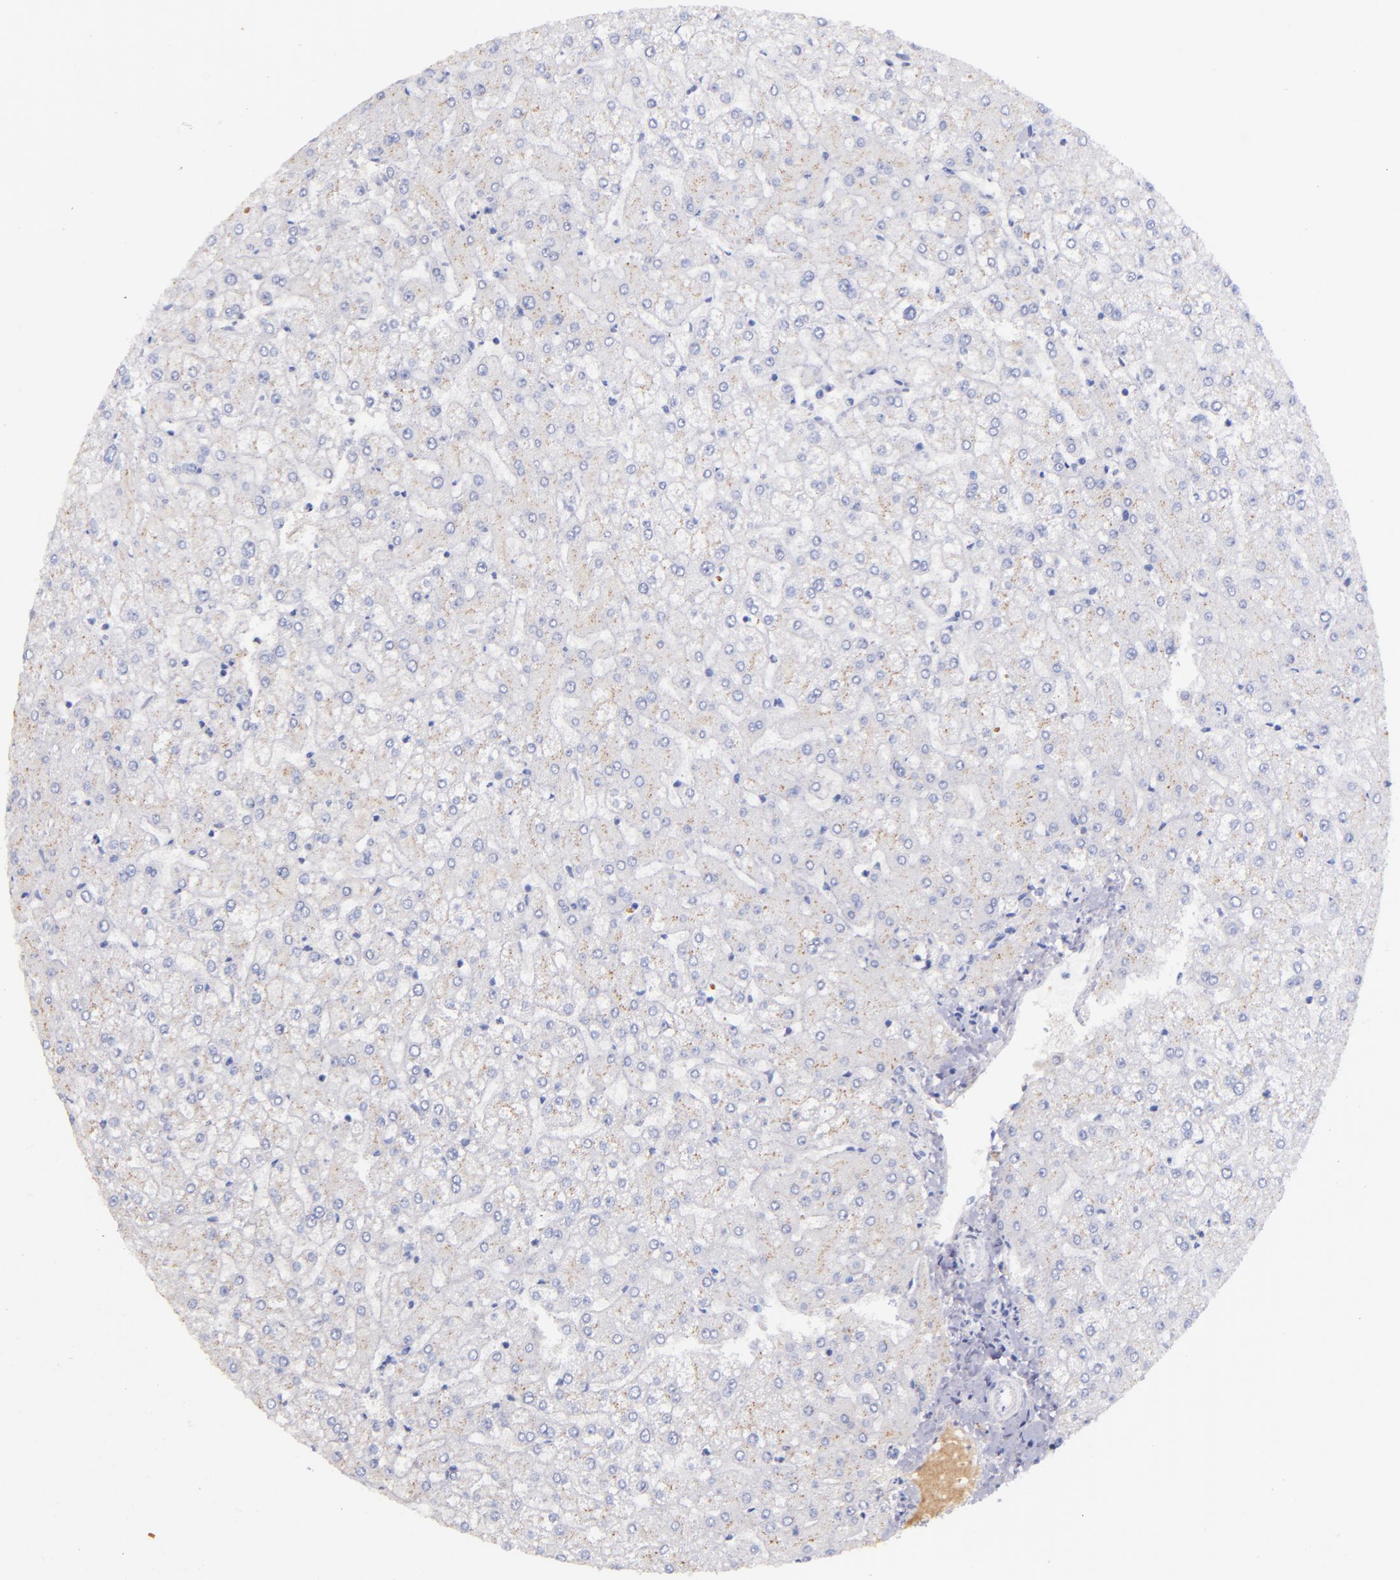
{"staining": {"intensity": "negative", "quantity": "none", "location": "none"}, "tissue": "liver", "cell_type": "Cholangiocytes", "image_type": "normal", "snomed": [{"axis": "morphology", "description": "Normal tissue, NOS"}, {"axis": "topography", "description": "Liver"}], "caption": "The photomicrograph displays no significant expression in cholangiocytes of liver.", "gene": "KNG1", "patient": {"sex": "female", "age": 32}}